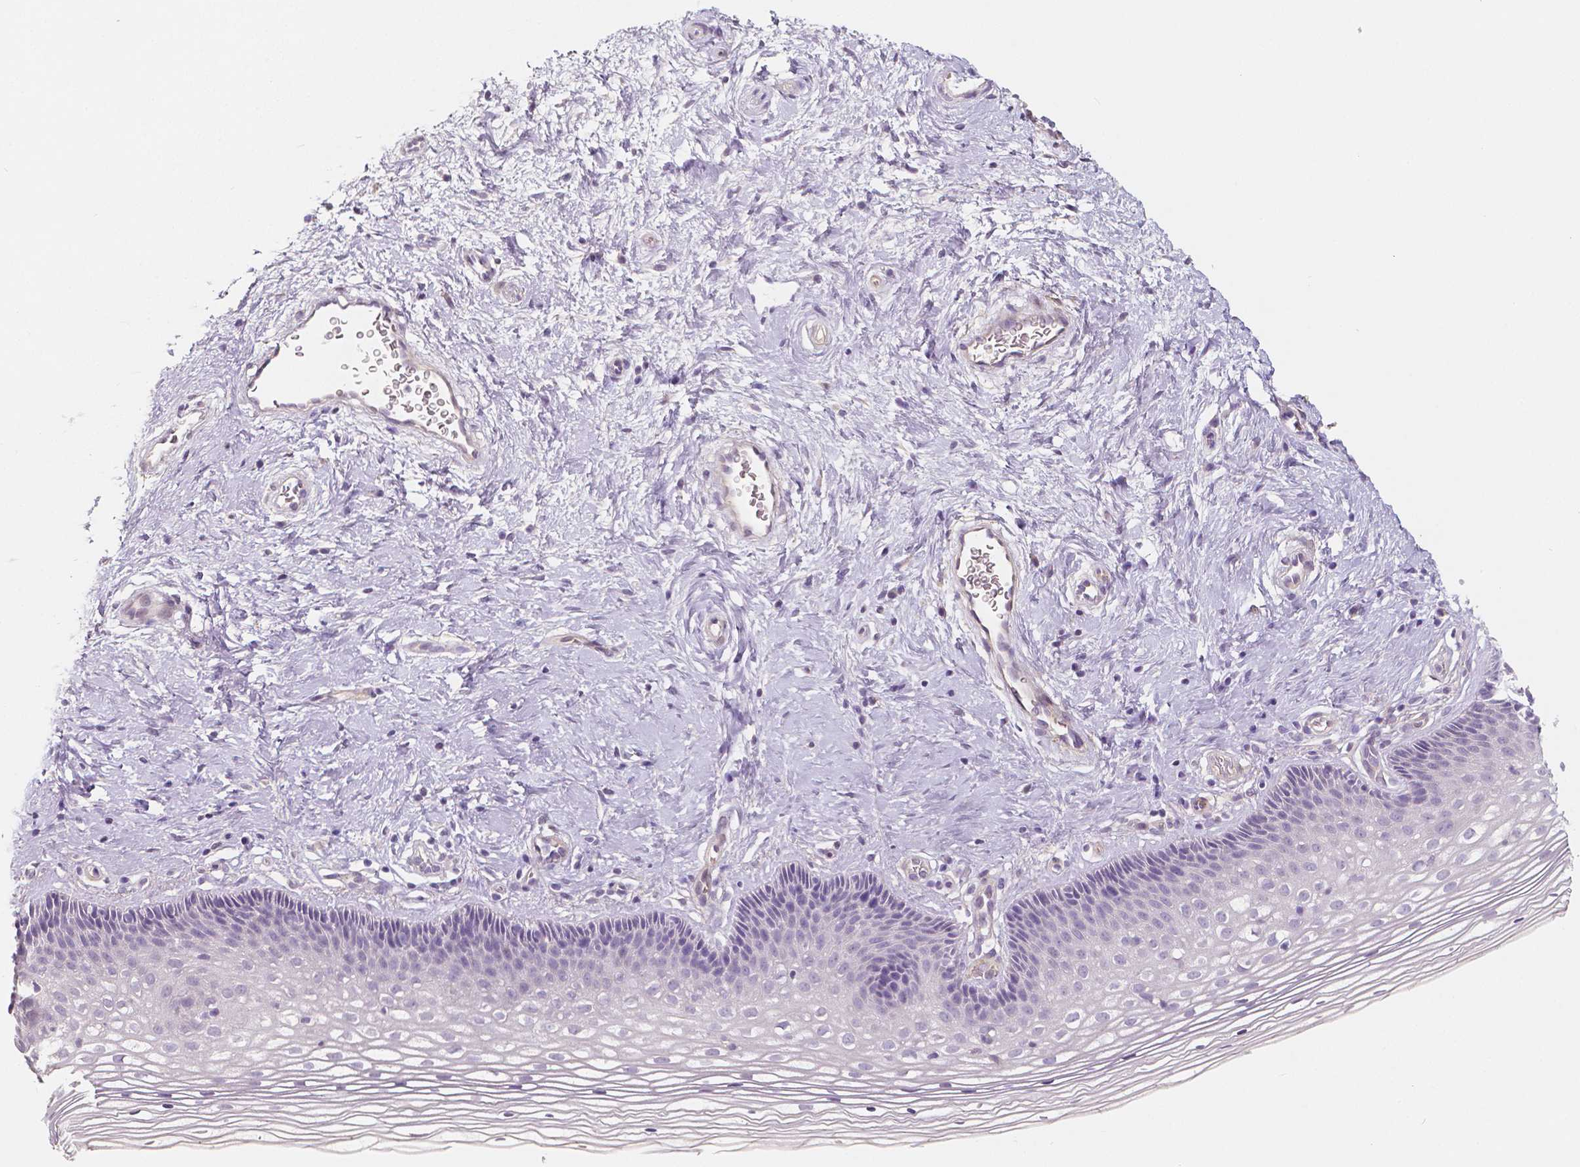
{"staining": {"intensity": "negative", "quantity": "none", "location": "none"}, "tissue": "cervix", "cell_type": "Glandular cells", "image_type": "normal", "snomed": [{"axis": "morphology", "description": "Normal tissue, NOS"}, {"axis": "topography", "description": "Cervix"}], "caption": "IHC of unremarkable cervix demonstrates no expression in glandular cells. The staining was performed using DAB to visualize the protein expression in brown, while the nuclei were stained in blue with hematoxylin (Magnification: 20x).", "gene": "THY1", "patient": {"sex": "female", "age": 34}}